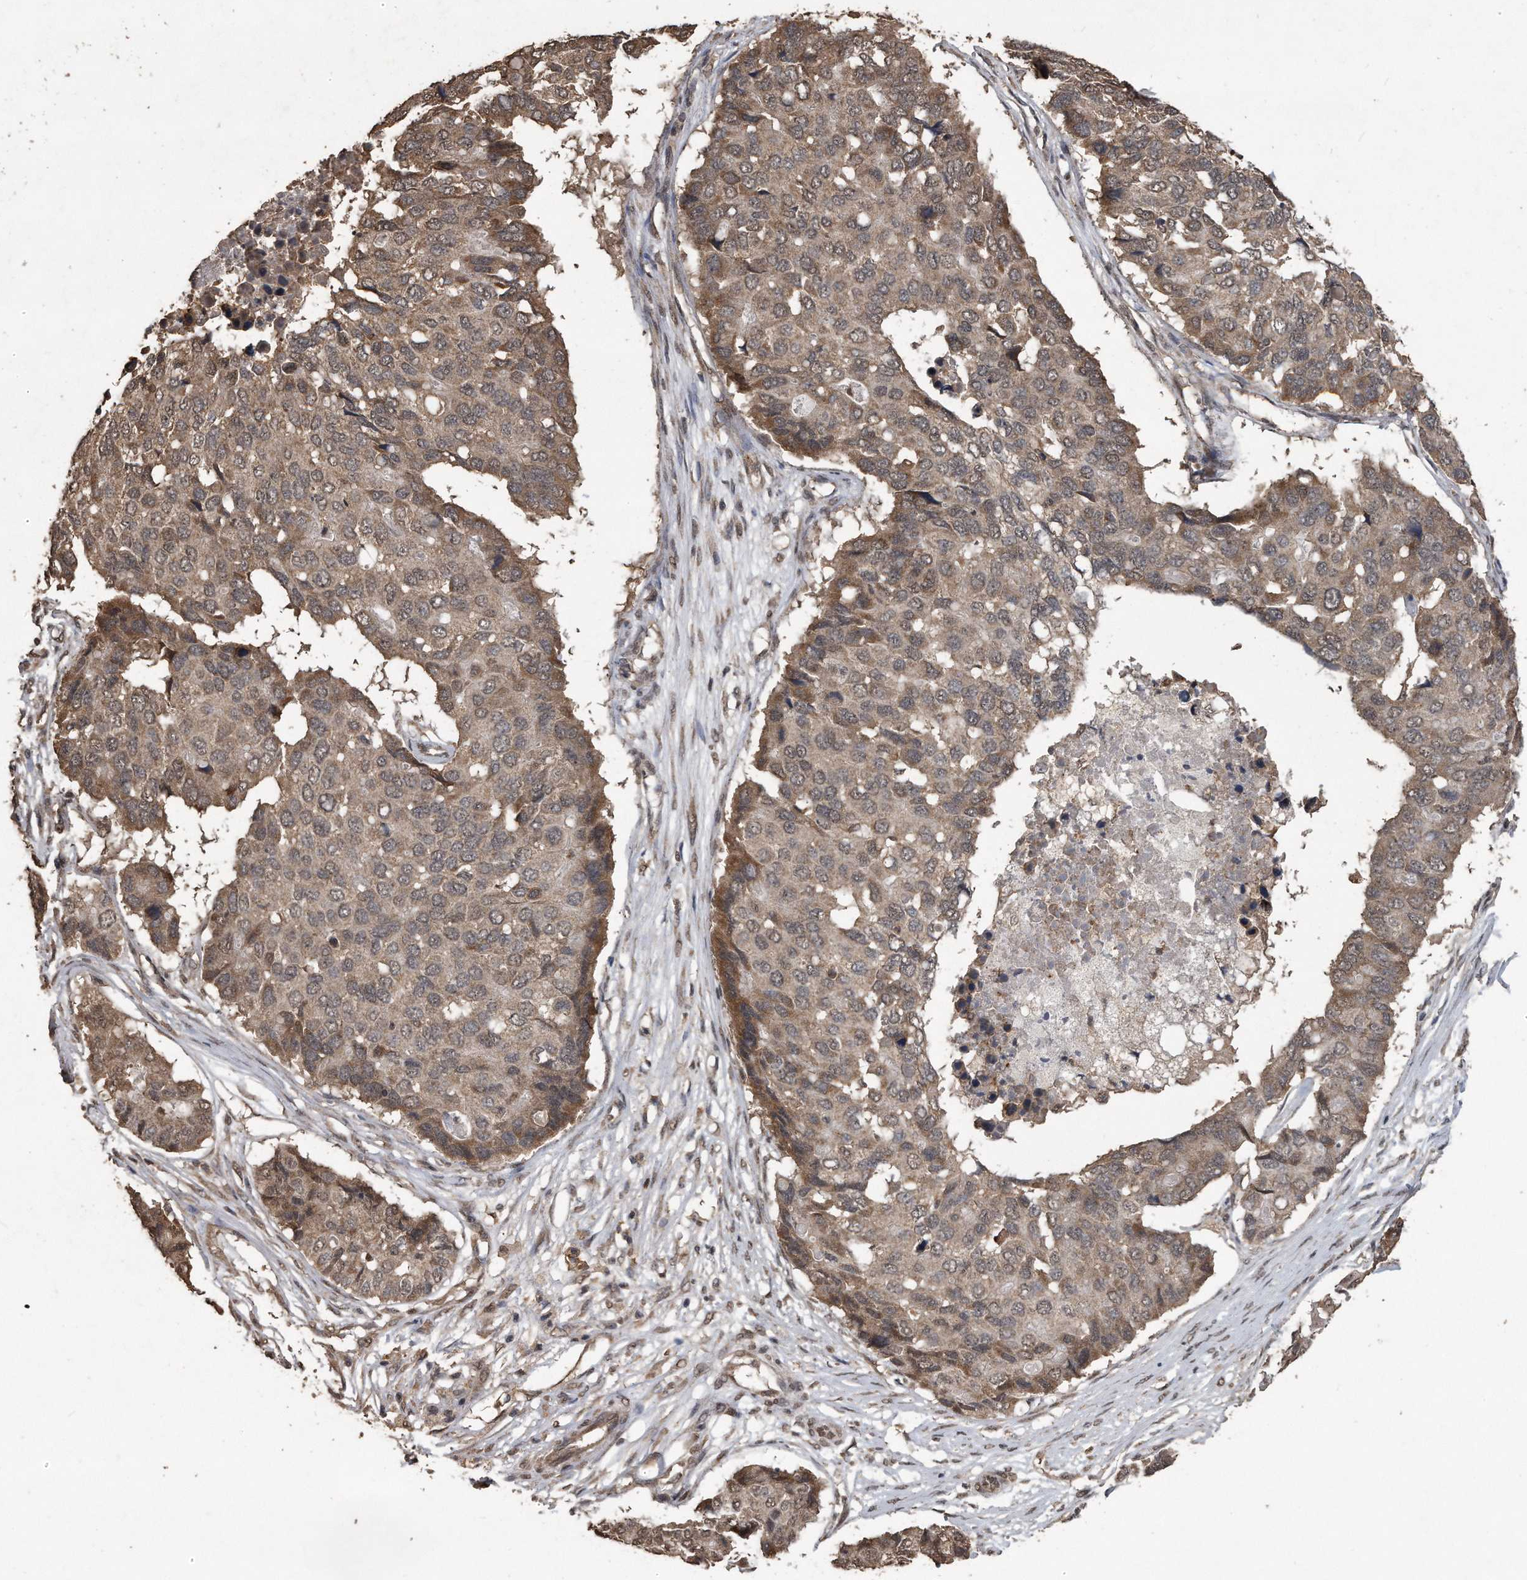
{"staining": {"intensity": "weak", "quantity": ">75%", "location": "cytoplasmic/membranous"}, "tissue": "pancreatic cancer", "cell_type": "Tumor cells", "image_type": "cancer", "snomed": [{"axis": "morphology", "description": "Adenocarcinoma, NOS"}, {"axis": "topography", "description": "Pancreas"}], "caption": "Immunohistochemical staining of human adenocarcinoma (pancreatic) exhibits low levels of weak cytoplasmic/membranous expression in about >75% of tumor cells. The staining was performed using DAB to visualize the protein expression in brown, while the nuclei were stained in blue with hematoxylin (Magnification: 20x).", "gene": "CRYZL1", "patient": {"sex": "male", "age": 50}}